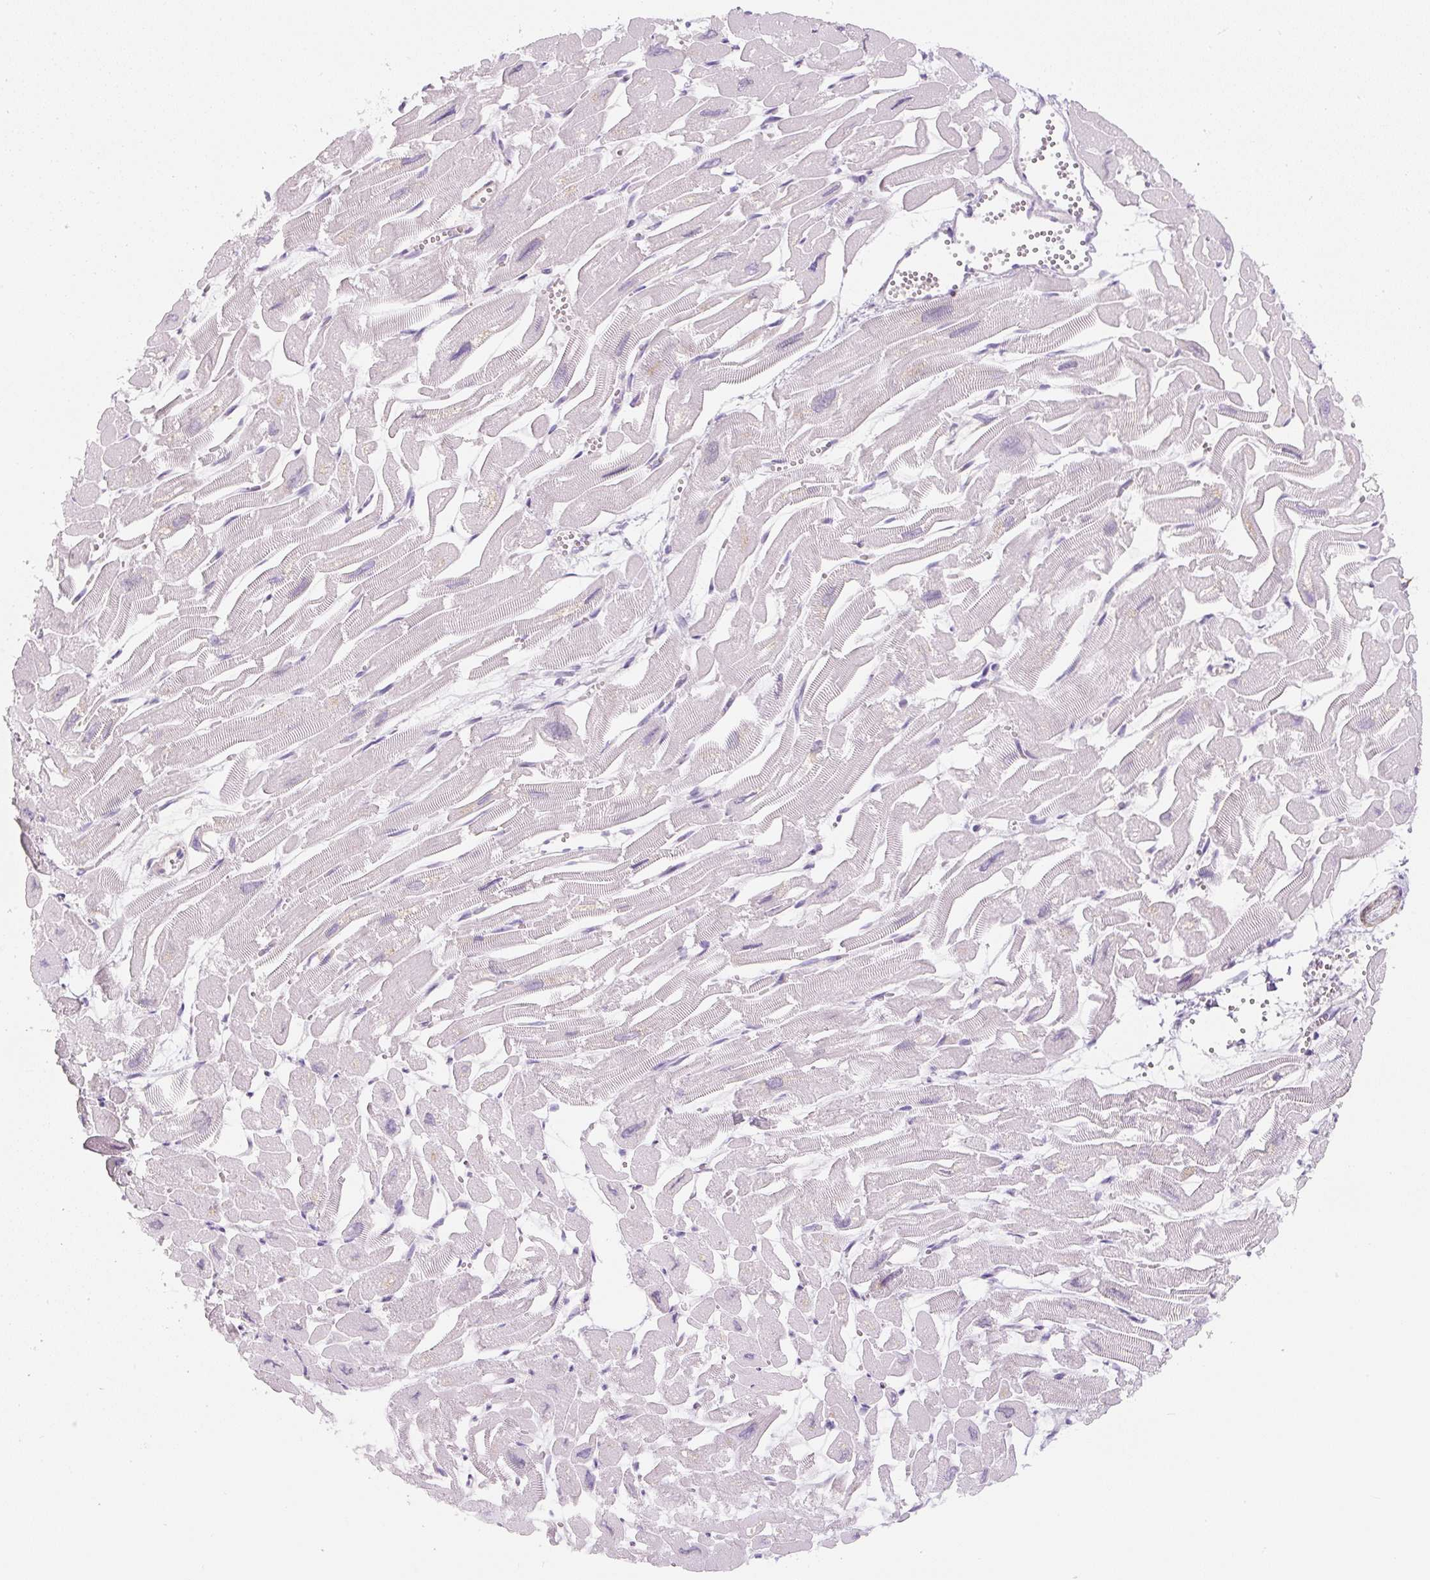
{"staining": {"intensity": "negative", "quantity": "none", "location": "none"}, "tissue": "heart muscle", "cell_type": "Cardiomyocytes", "image_type": "normal", "snomed": [{"axis": "morphology", "description": "Normal tissue, NOS"}, {"axis": "topography", "description": "Heart"}], "caption": "Cardiomyocytes are negative for protein expression in benign human heart muscle. (Brightfield microscopy of DAB immunohistochemistry (IHC) at high magnification).", "gene": "PWWP3B", "patient": {"sex": "male", "age": 54}}